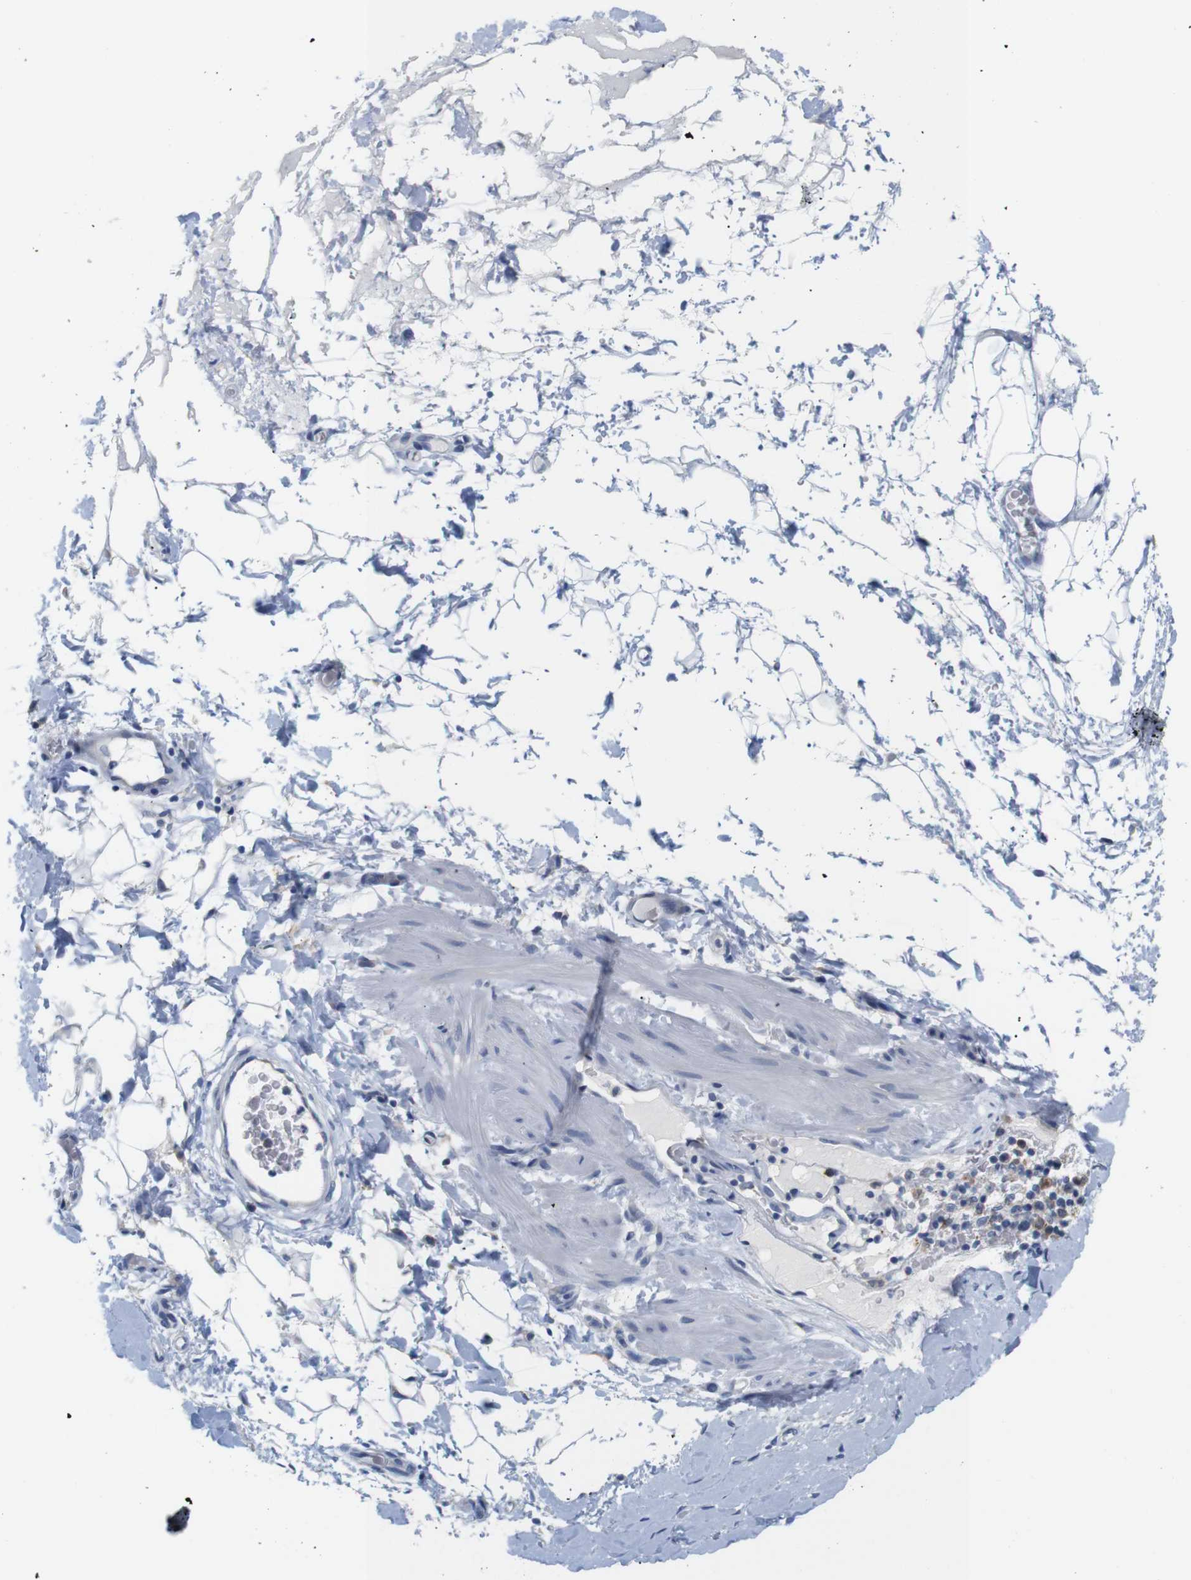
{"staining": {"intensity": "negative", "quantity": "none", "location": "none"}, "tissue": "adipose tissue", "cell_type": "Adipocytes", "image_type": "normal", "snomed": [{"axis": "morphology", "description": "Normal tissue, NOS"}, {"axis": "morphology", "description": "Adenocarcinoma, NOS"}, {"axis": "topography", "description": "Esophagus"}], "caption": "Immunohistochemical staining of normal human adipose tissue exhibits no significant expression in adipocytes. The staining was performed using DAB to visualize the protein expression in brown, while the nuclei were stained in blue with hematoxylin (Magnification: 20x).", "gene": "NEBL", "patient": {"sex": "male", "age": 62}}